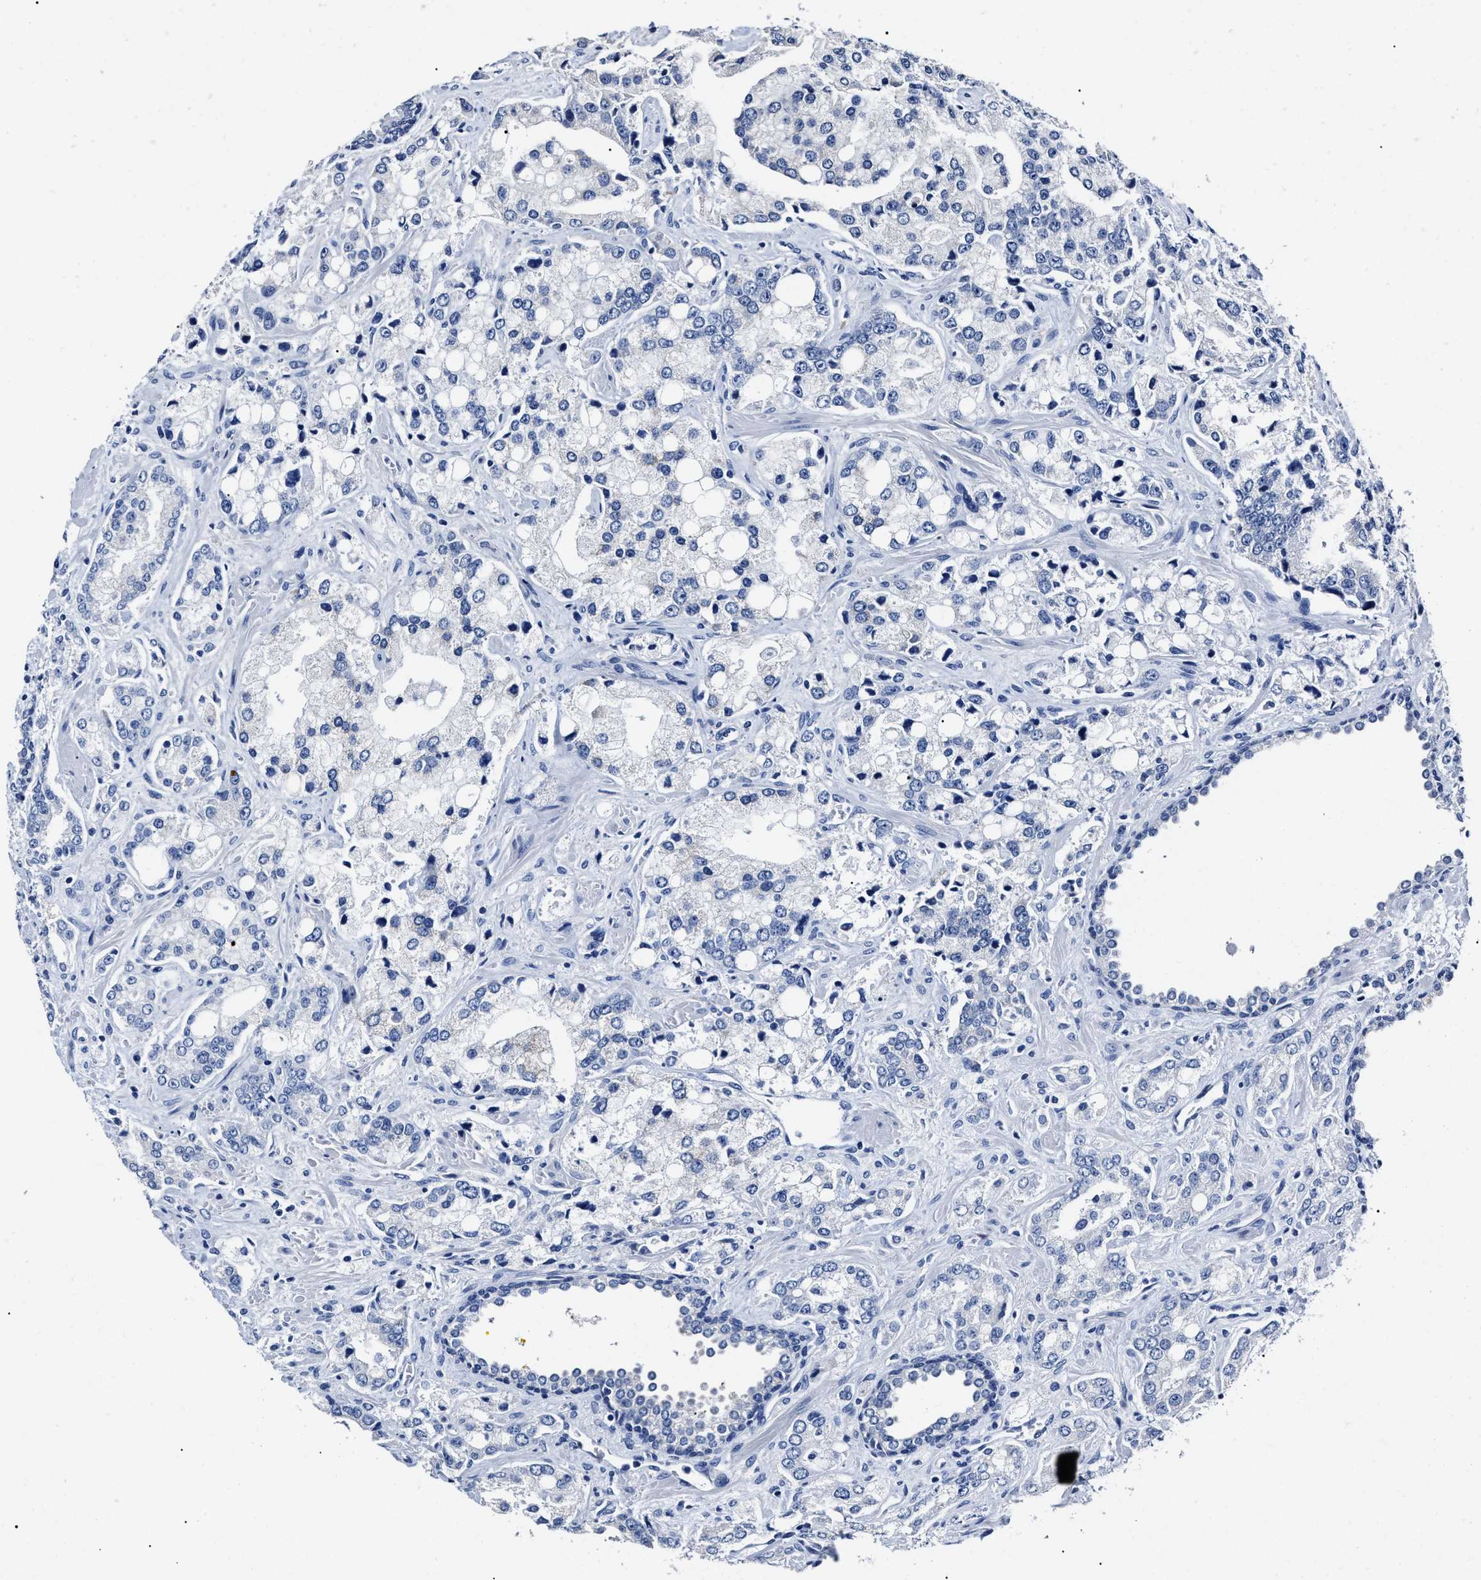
{"staining": {"intensity": "negative", "quantity": "none", "location": "none"}, "tissue": "prostate cancer", "cell_type": "Tumor cells", "image_type": "cancer", "snomed": [{"axis": "morphology", "description": "Adenocarcinoma, High grade"}, {"axis": "topography", "description": "Prostate"}], "caption": "There is no significant expression in tumor cells of prostate adenocarcinoma (high-grade).", "gene": "ALPG", "patient": {"sex": "male", "age": 67}}